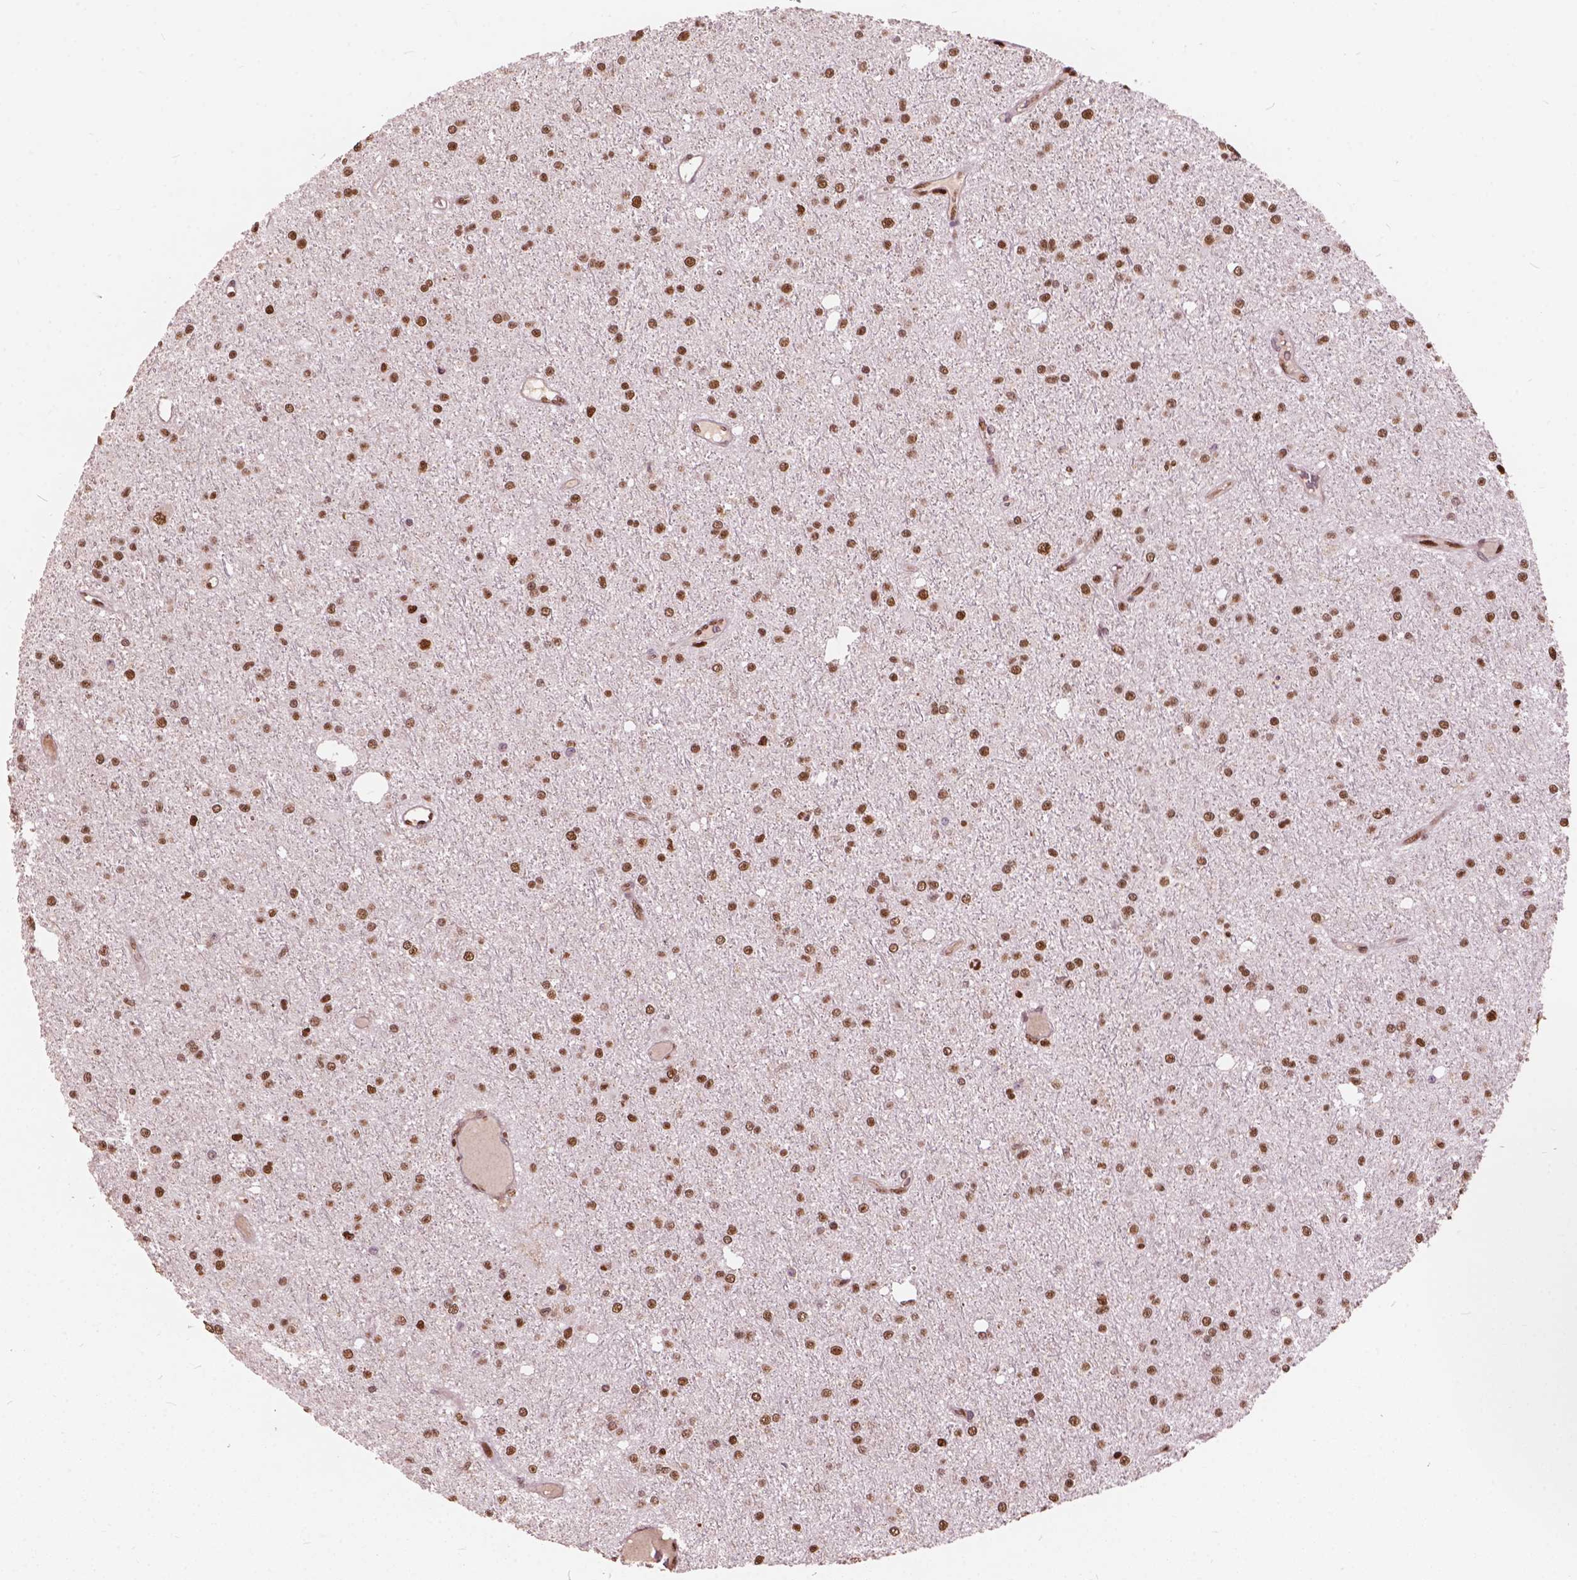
{"staining": {"intensity": "moderate", "quantity": ">75%", "location": "nuclear"}, "tissue": "glioma", "cell_type": "Tumor cells", "image_type": "cancer", "snomed": [{"axis": "morphology", "description": "Glioma, malignant, Low grade"}, {"axis": "topography", "description": "Brain"}], "caption": "An immunohistochemistry (IHC) histopathology image of tumor tissue is shown. Protein staining in brown labels moderate nuclear positivity in glioma within tumor cells.", "gene": "ANP32B", "patient": {"sex": "male", "age": 27}}